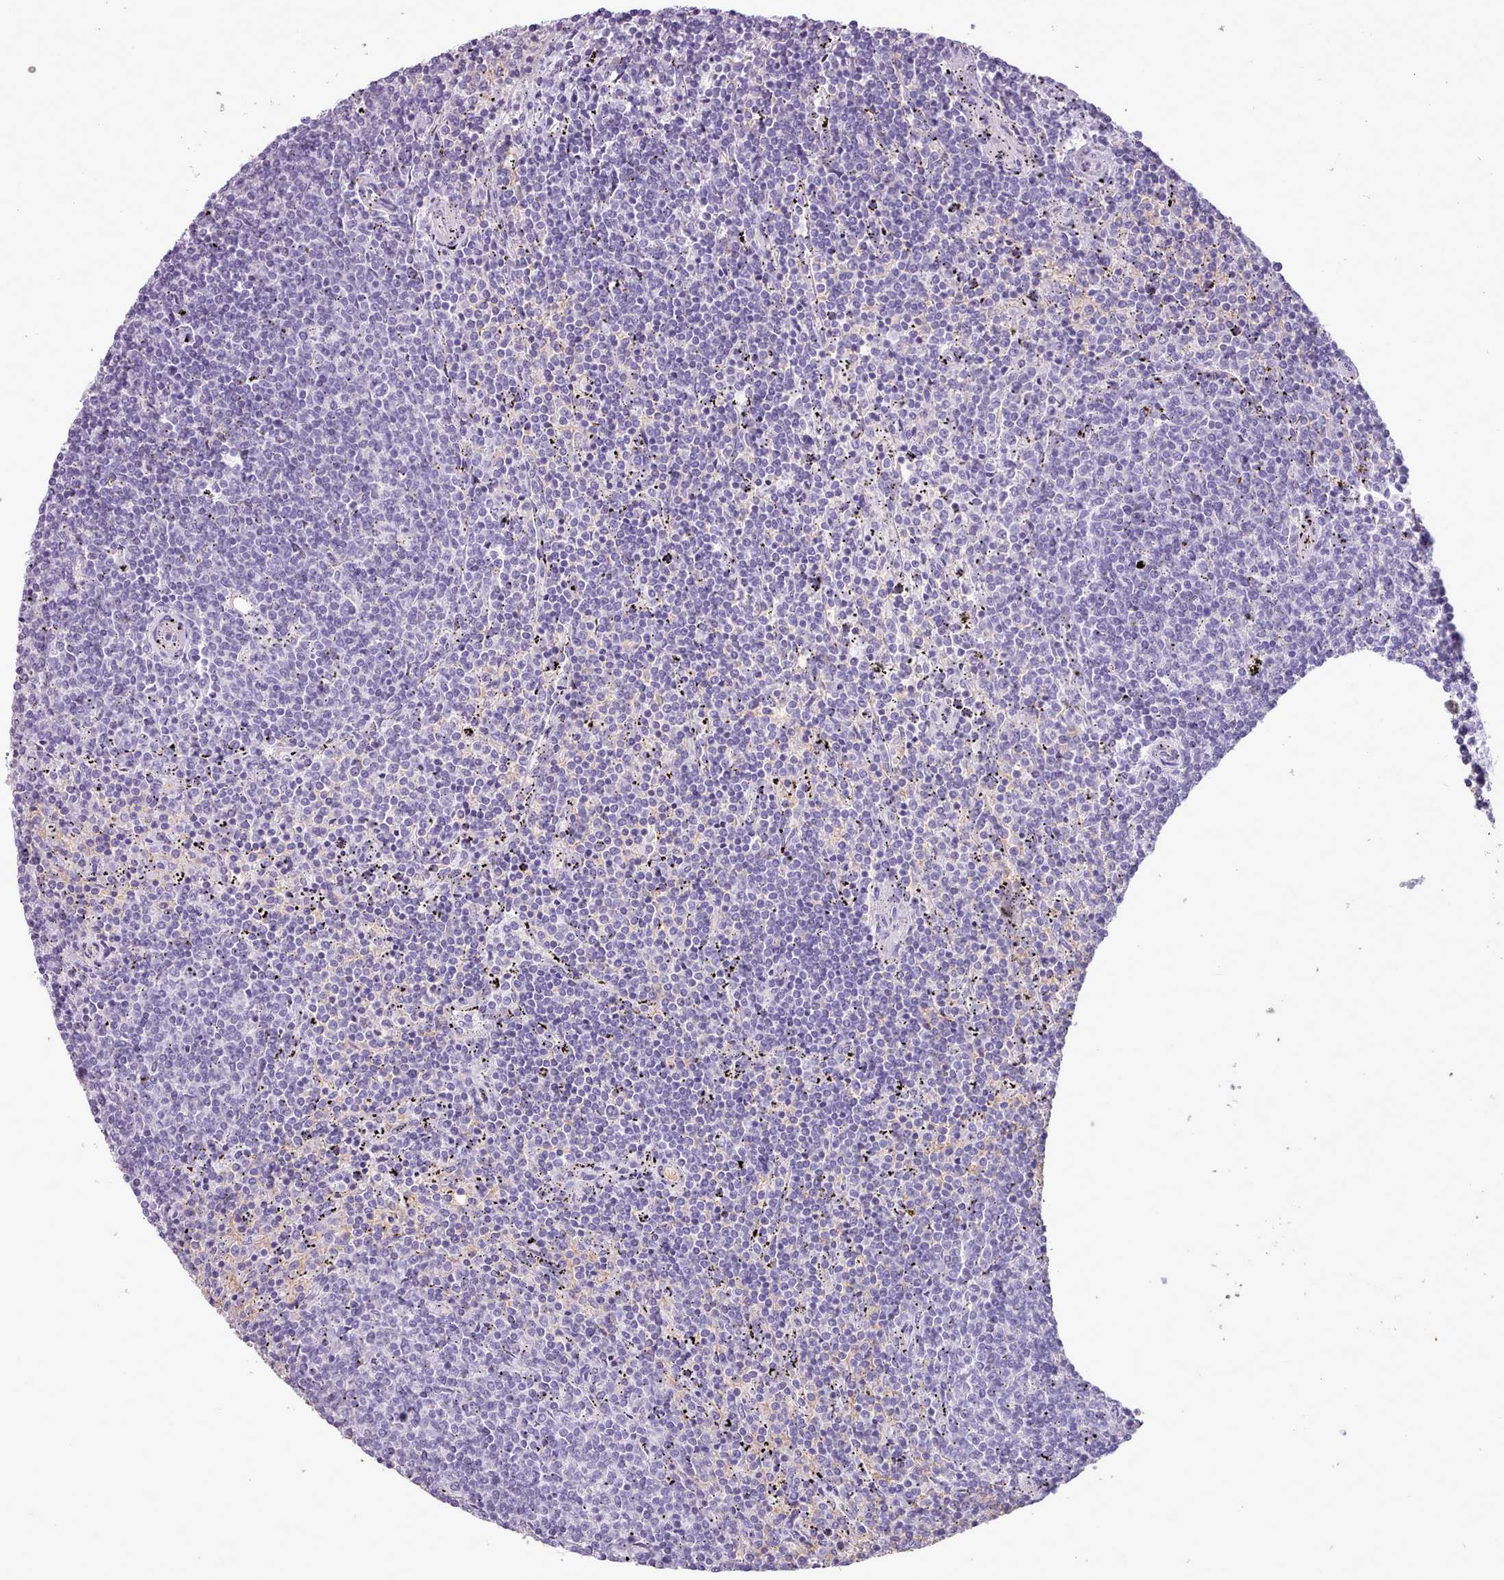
{"staining": {"intensity": "negative", "quantity": "none", "location": "none"}, "tissue": "lymphoma", "cell_type": "Tumor cells", "image_type": "cancer", "snomed": [{"axis": "morphology", "description": "Malignant lymphoma, non-Hodgkin's type, Low grade"}, {"axis": "topography", "description": "Spleen"}], "caption": "This is a photomicrograph of immunohistochemistry (IHC) staining of lymphoma, which shows no positivity in tumor cells. (Brightfield microscopy of DAB IHC at high magnification).", "gene": "AK4", "patient": {"sex": "female", "age": 50}}